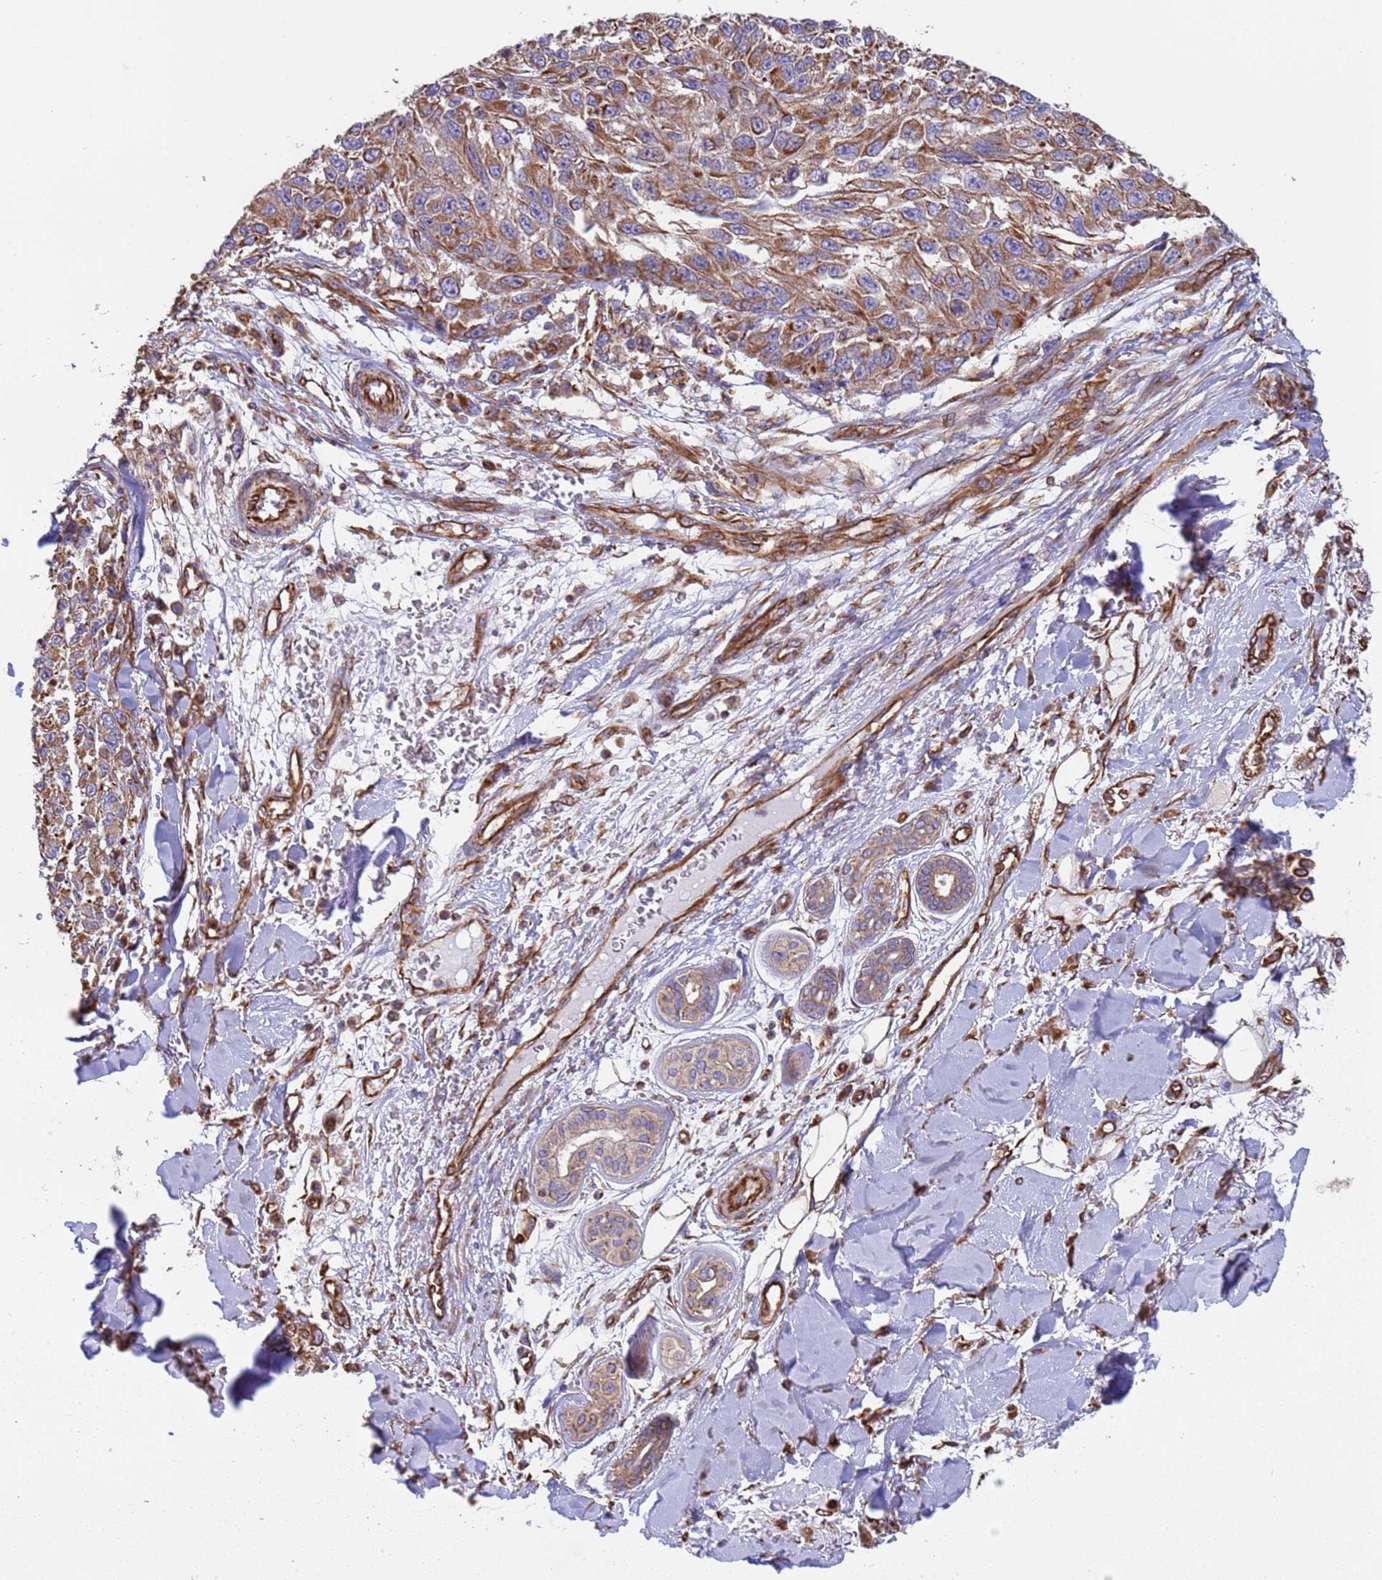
{"staining": {"intensity": "strong", "quantity": "25%-75%", "location": "cytoplasmic/membranous"}, "tissue": "melanoma", "cell_type": "Tumor cells", "image_type": "cancer", "snomed": [{"axis": "morphology", "description": "Normal tissue, NOS"}, {"axis": "morphology", "description": "Malignant melanoma, NOS"}, {"axis": "topography", "description": "Skin"}], "caption": "A histopathology image of human melanoma stained for a protein demonstrates strong cytoplasmic/membranous brown staining in tumor cells.", "gene": "NUDT12", "patient": {"sex": "female", "age": 96}}